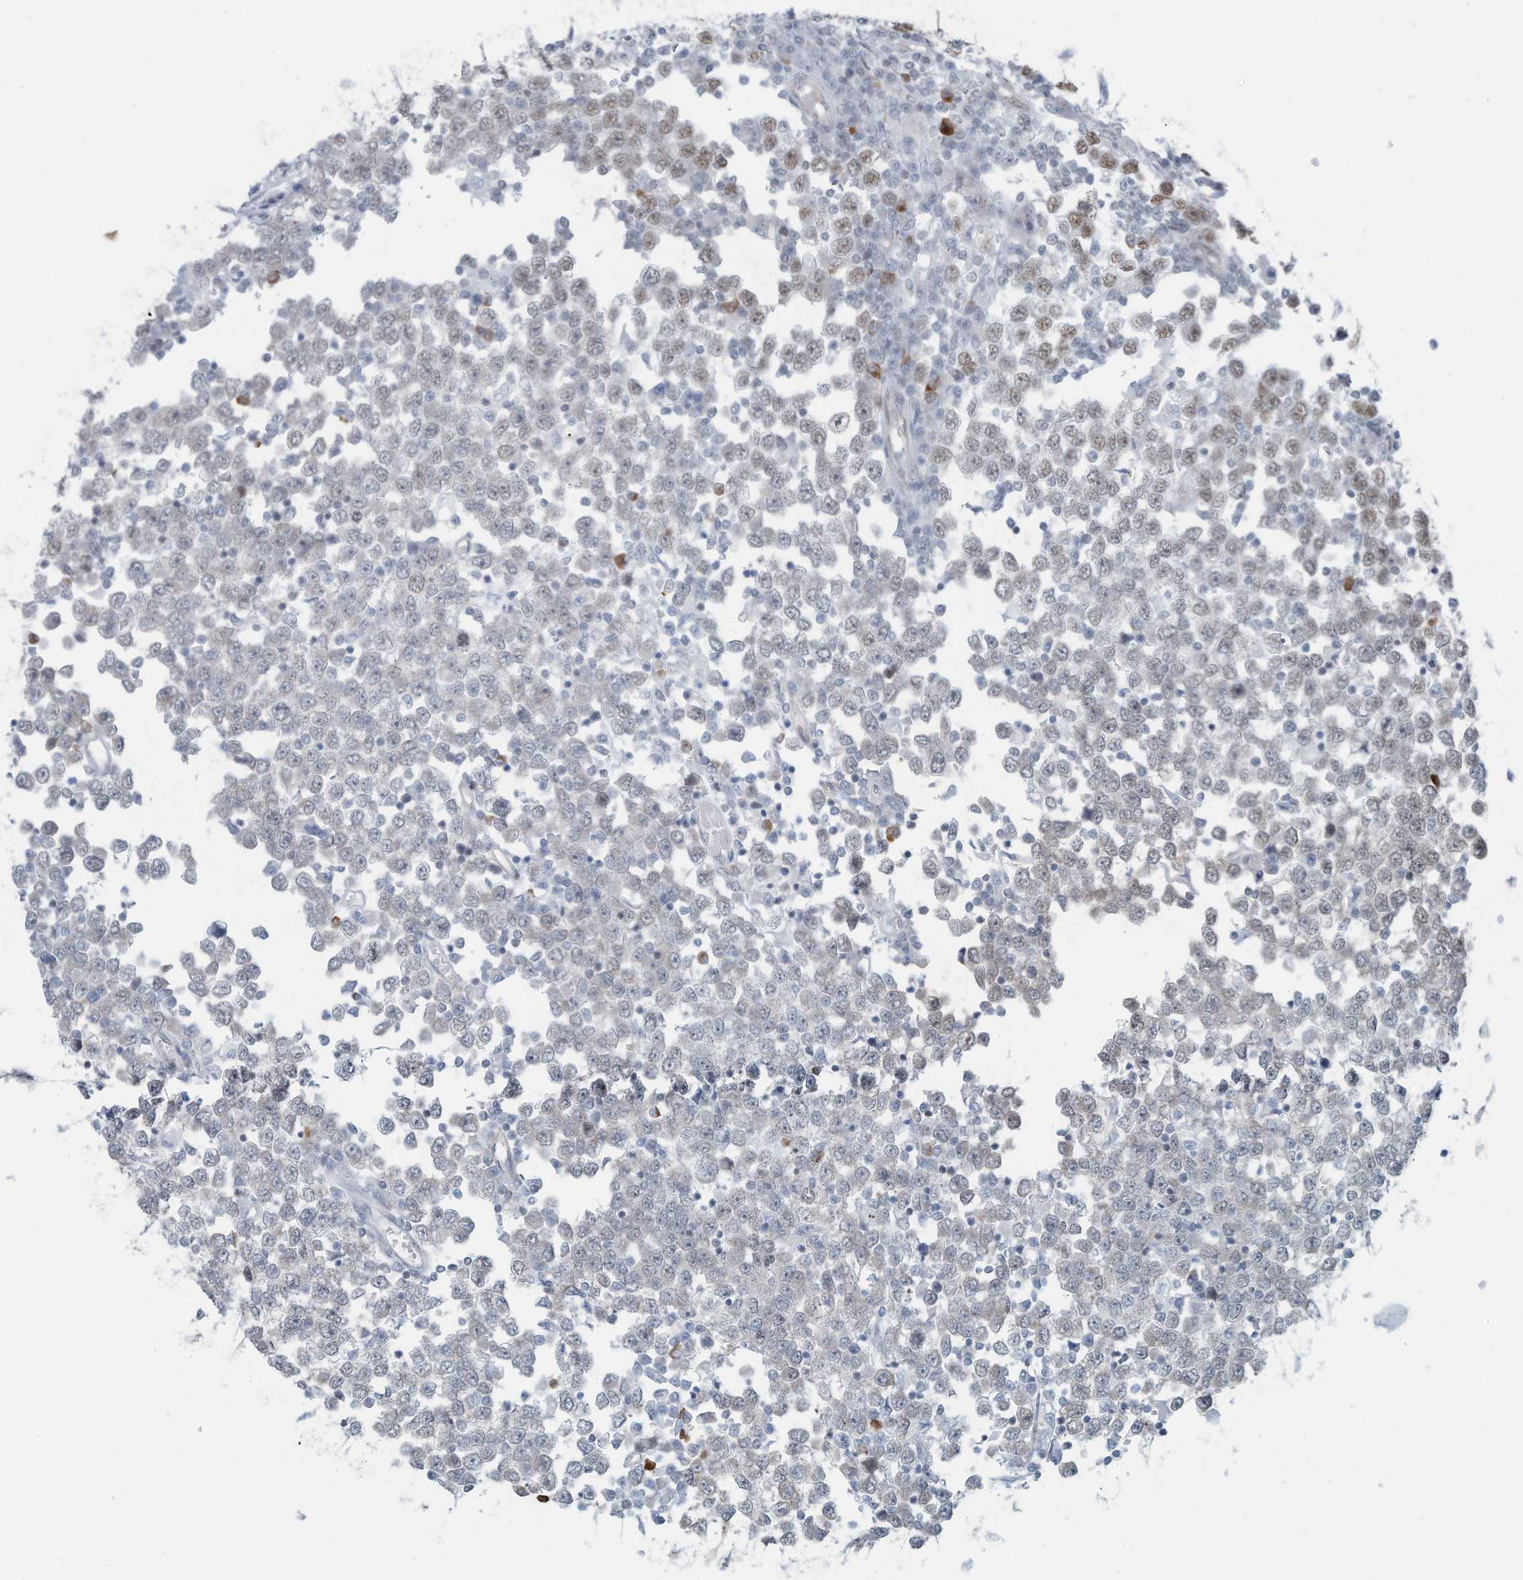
{"staining": {"intensity": "moderate", "quantity": "<25%", "location": "nuclear"}, "tissue": "testis cancer", "cell_type": "Tumor cells", "image_type": "cancer", "snomed": [{"axis": "morphology", "description": "Seminoma, NOS"}, {"axis": "topography", "description": "Testis"}], "caption": "DAB immunohistochemical staining of human testis cancer (seminoma) exhibits moderate nuclear protein positivity in approximately <25% of tumor cells. (Brightfield microscopy of DAB IHC at high magnification).", "gene": "SARNP", "patient": {"sex": "male", "age": 65}}